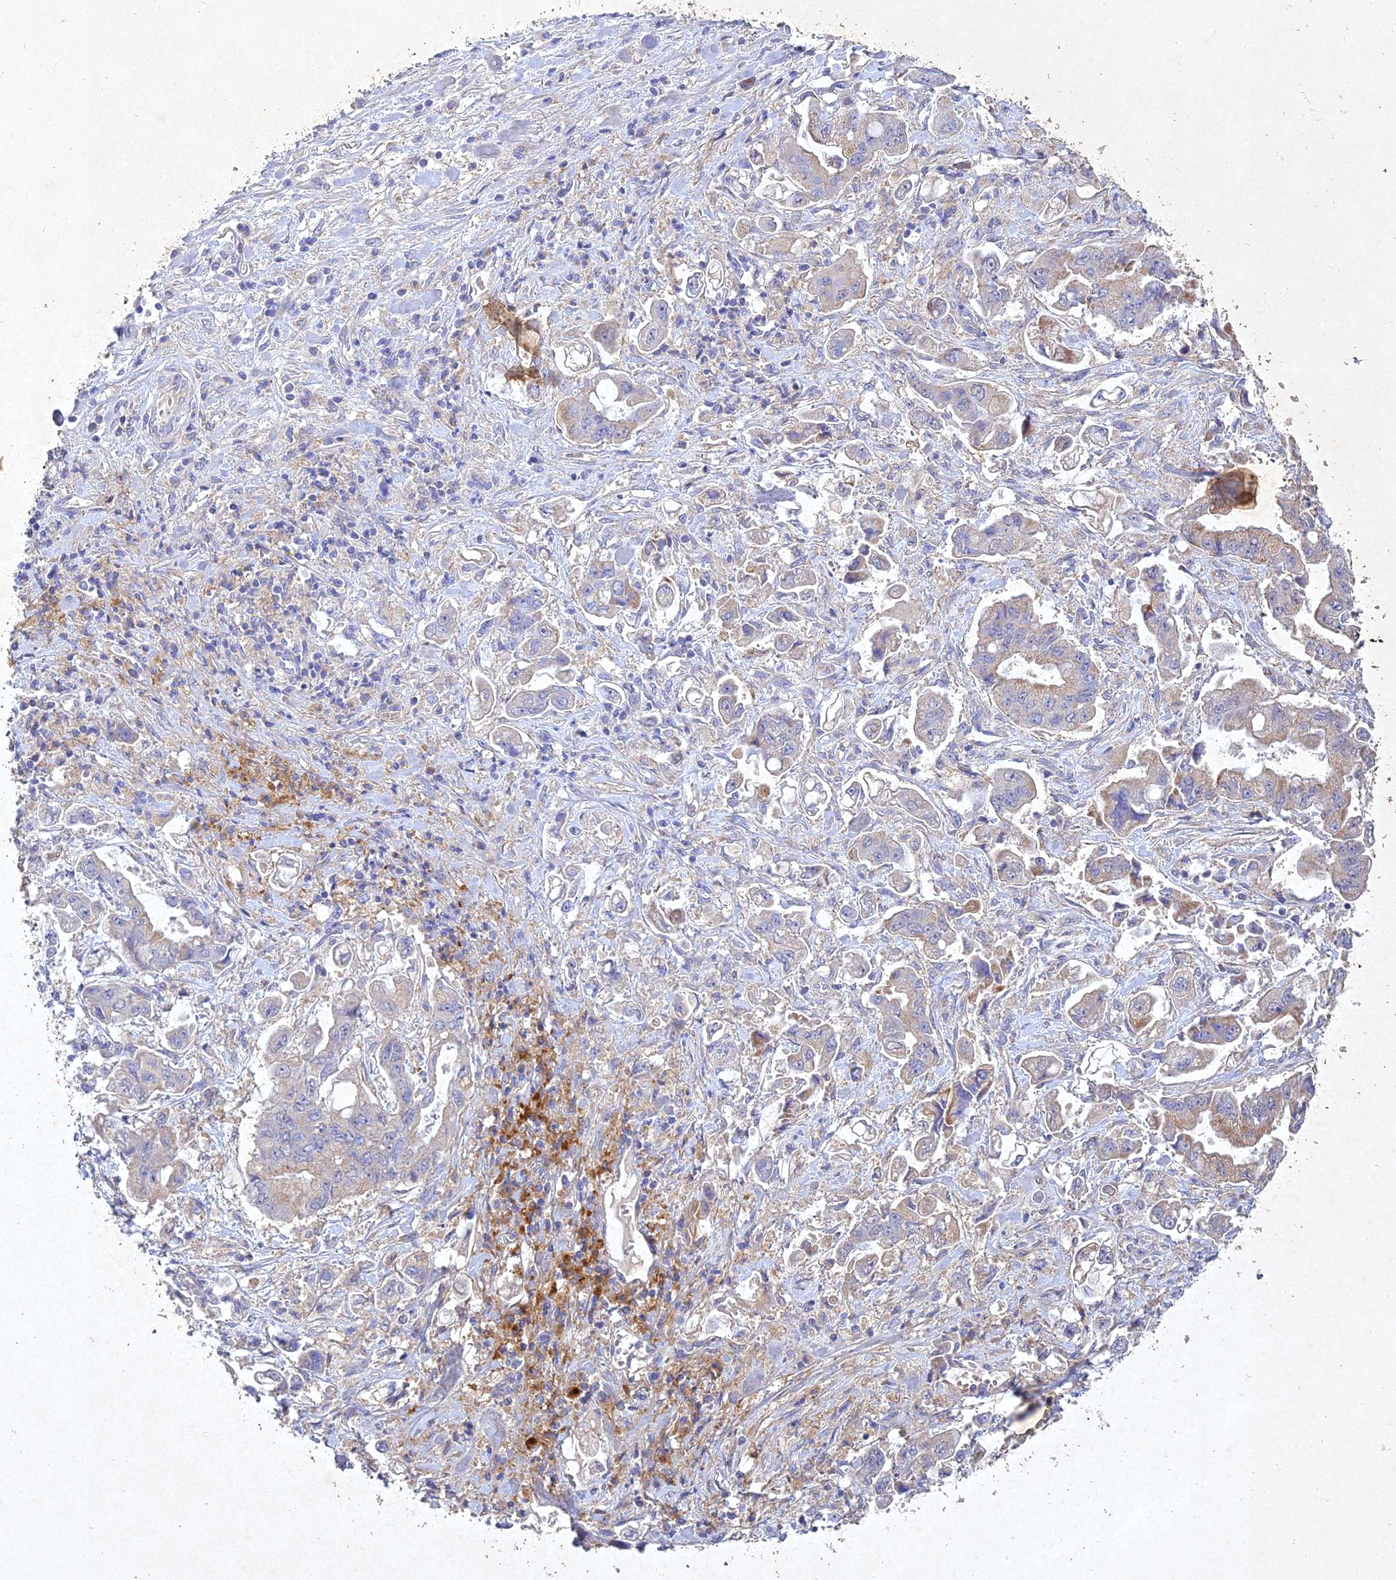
{"staining": {"intensity": "weak", "quantity": "<25%", "location": "cytoplasmic/membranous"}, "tissue": "stomach cancer", "cell_type": "Tumor cells", "image_type": "cancer", "snomed": [{"axis": "morphology", "description": "Adenocarcinoma, NOS"}, {"axis": "topography", "description": "Stomach"}], "caption": "Protein analysis of stomach adenocarcinoma demonstrates no significant staining in tumor cells. (Immunohistochemistry, brightfield microscopy, high magnification).", "gene": "NDUFV1", "patient": {"sex": "male", "age": 62}}